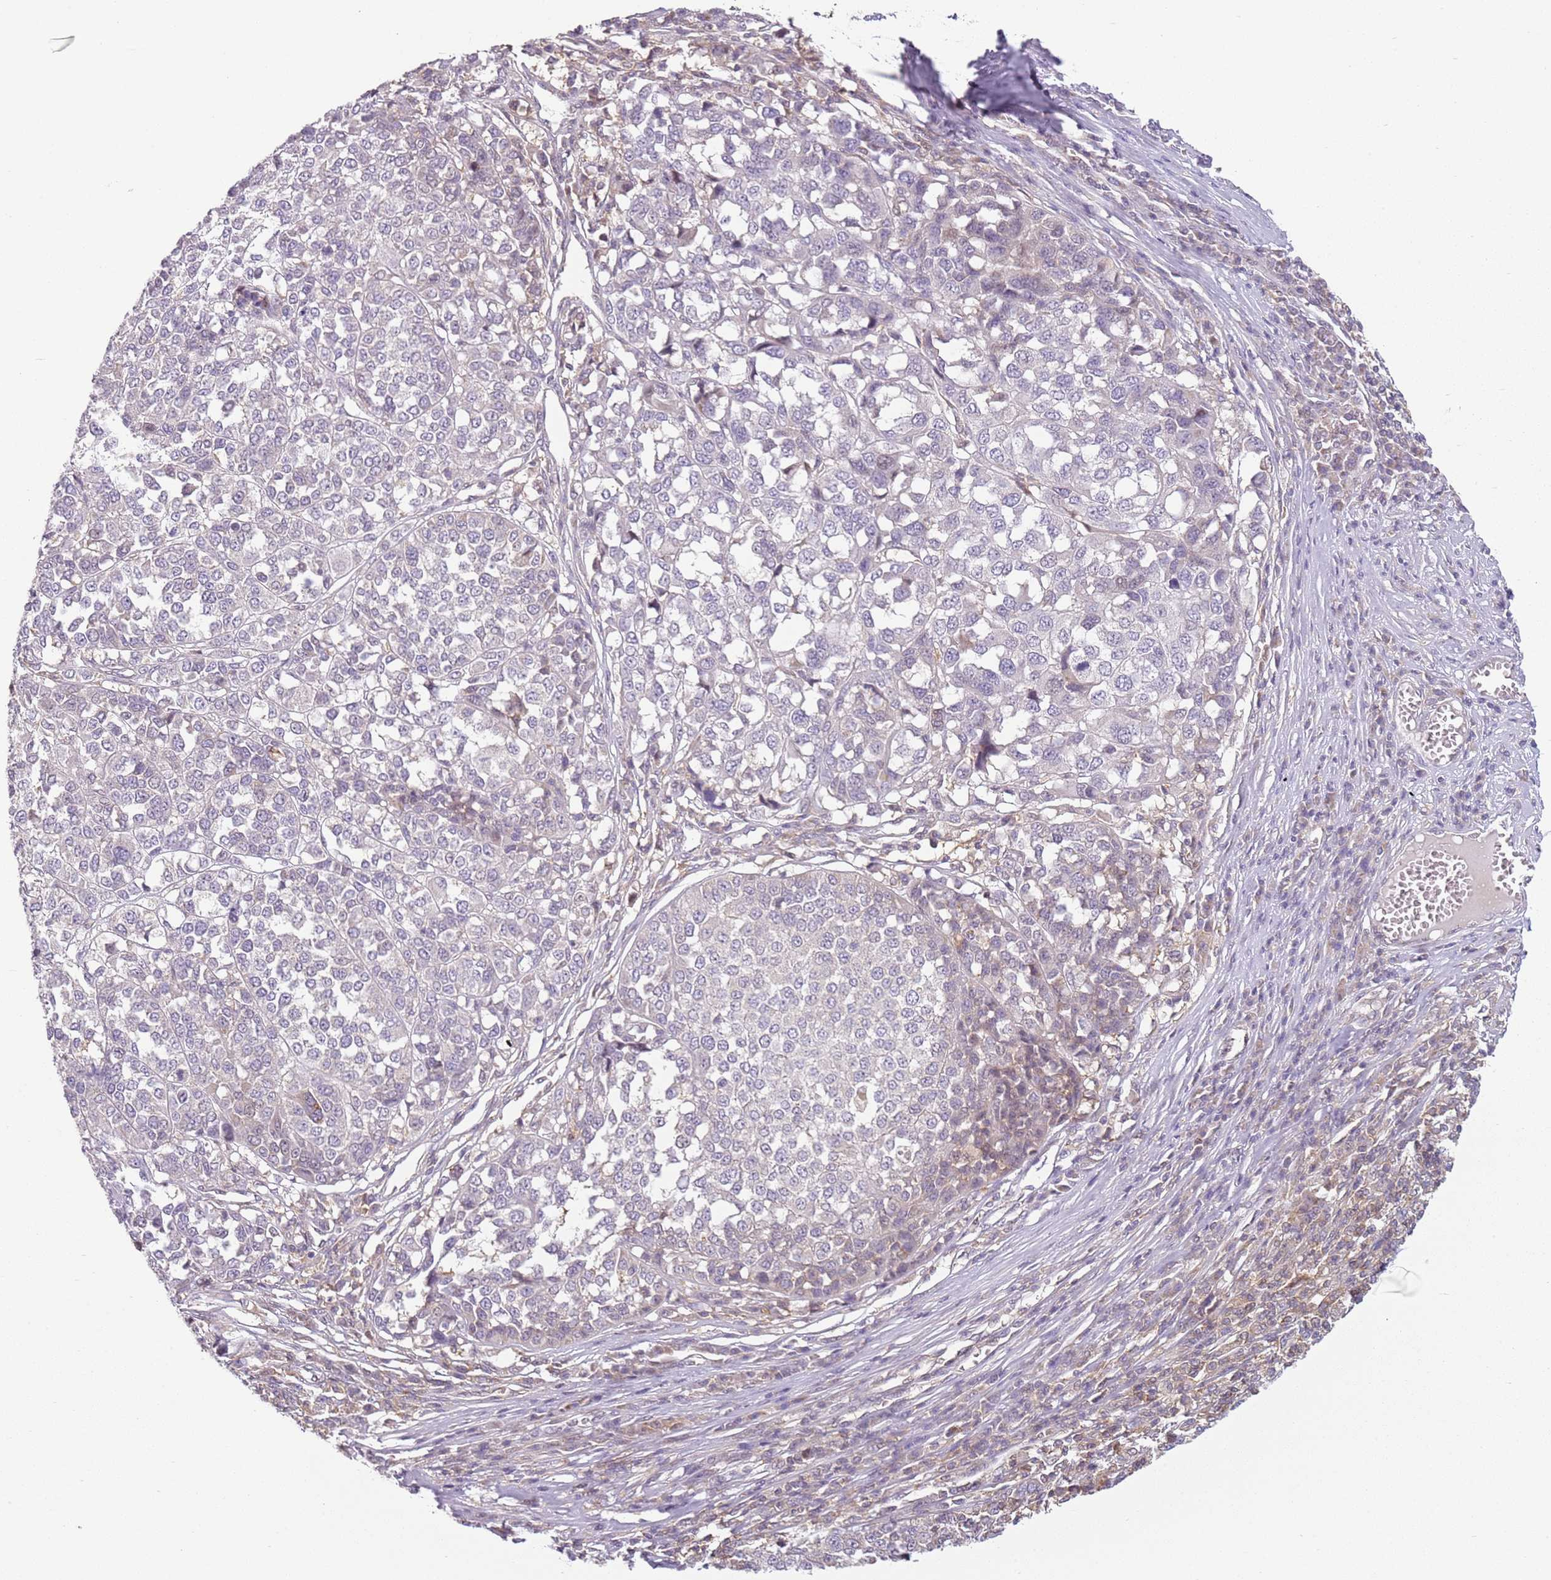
{"staining": {"intensity": "weak", "quantity": "<25%", "location": "cytoplasmic/membranous"}, "tissue": "melanoma", "cell_type": "Tumor cells", "image_type": "cancer", "snomed": [{"axis": "morphology", "description": "Malignant melanoma, Metastatic site"}, {"axis": "topography", "description": "Lymph node"}], "caption": "Immunohistochemistry micrograph of neoplastic tissue: melanoma stained with DAB (3,3'-diaminobenzidine) reveals no significant protein positivity in tumor cells. The staining is performed using DAB (3,3'-diaminobenzidine) brown chromogen with nuclei counter-stained in using hematoxylin.", "gene": "DEFB116", "patient": {"sex": "male", "age": 44}}